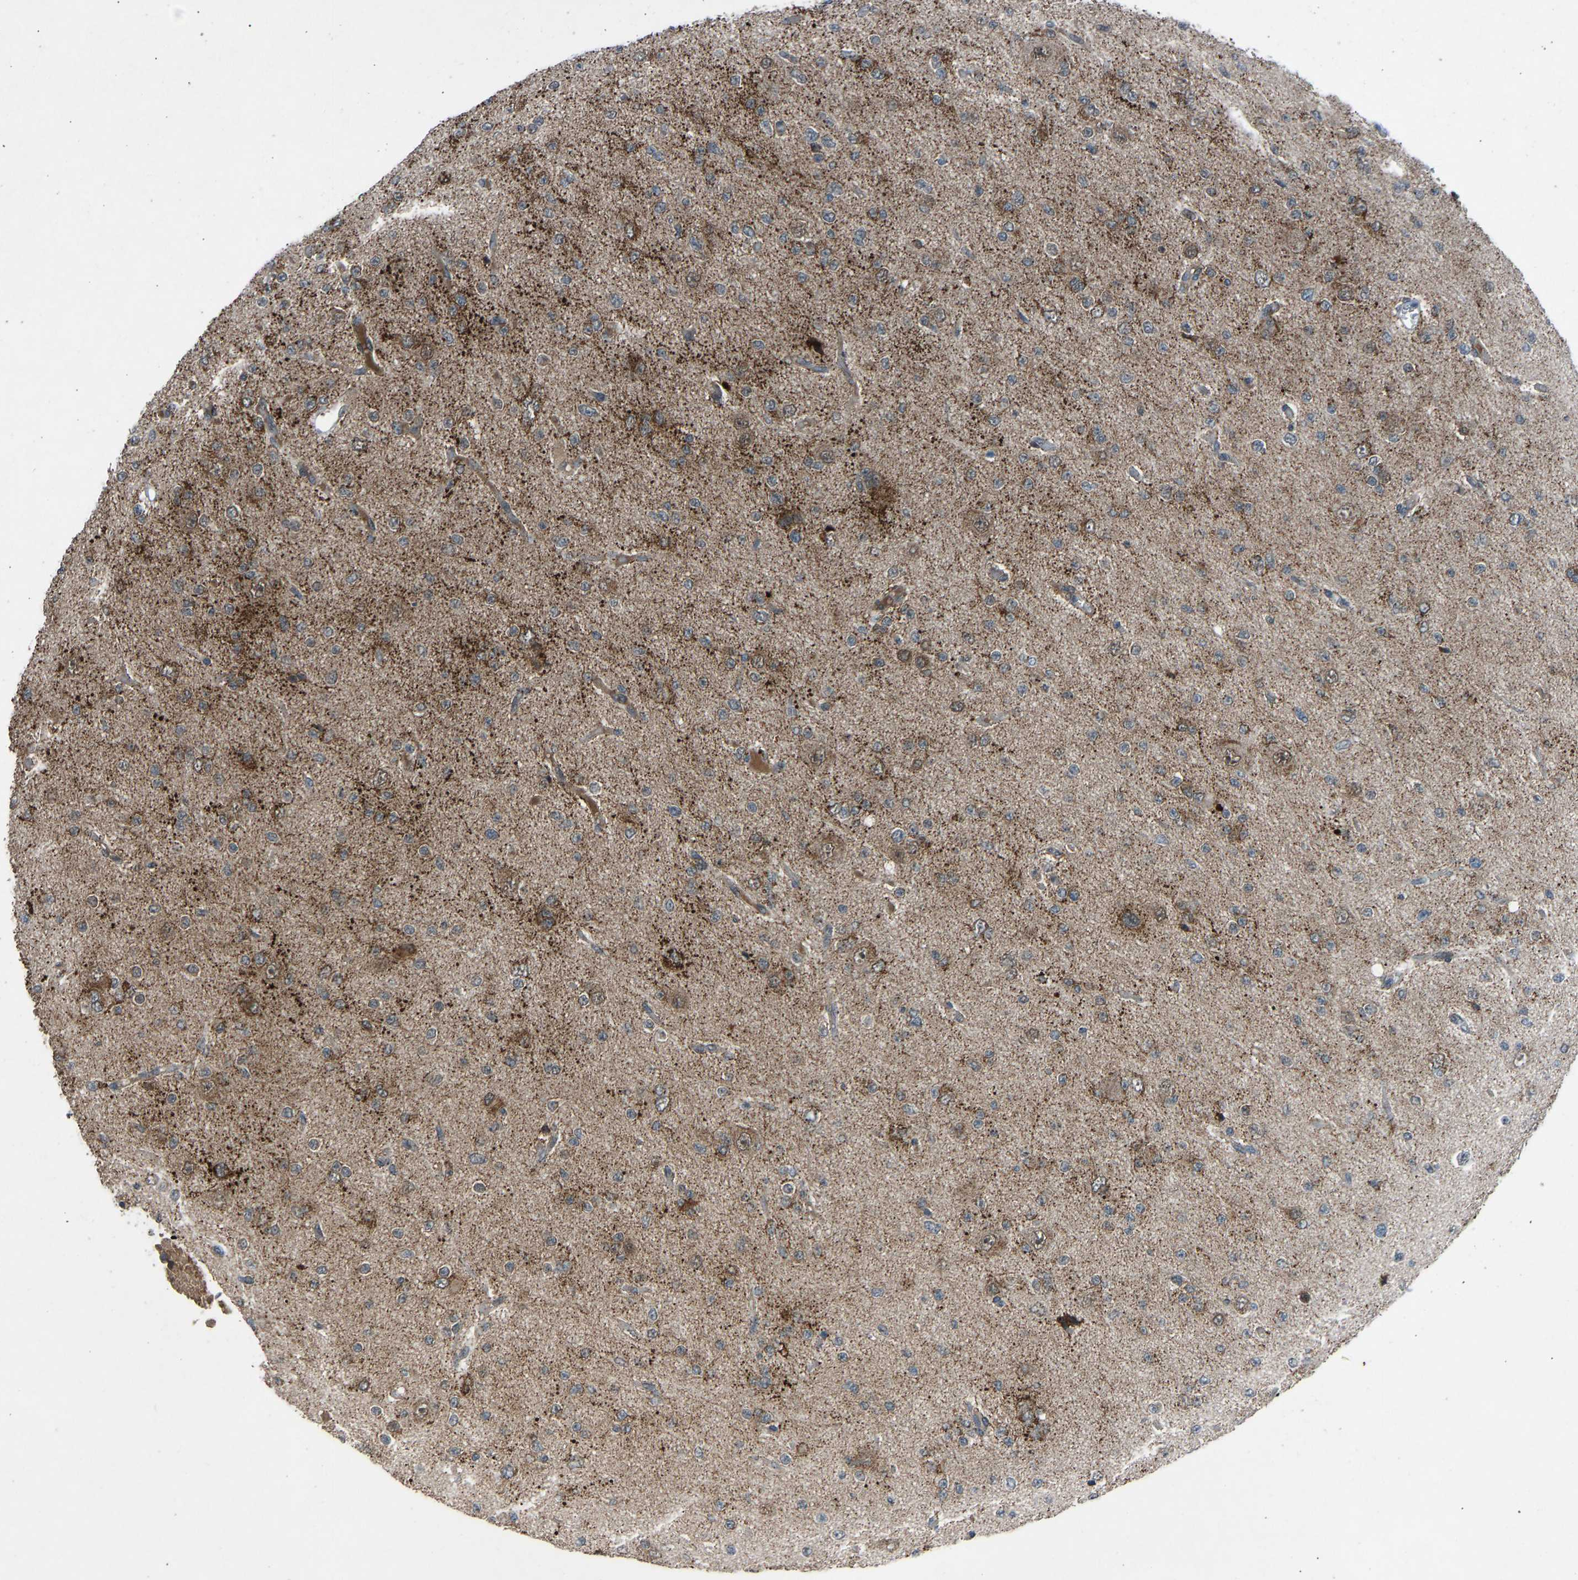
{"staining": {"intensity": "moderate", "quantity": ">75%", "location": "cytoplasmic/membranous"}, "tissue": "glioma", "cell_type": "Tumor cells", "image_type": "cancer", "snomed": [{"axis": "morphology", "description": "Glioma, malignant, Low grade"}, {"axis": "topography", "description": "Brain"}], "caption": "The immunohistochemical stain labels moderate cytoplasmic/membranous staining in tumor cells of glioma tissue.", "gene": "SLC43A1", "patient": {"sex": "male", "age": 38}}